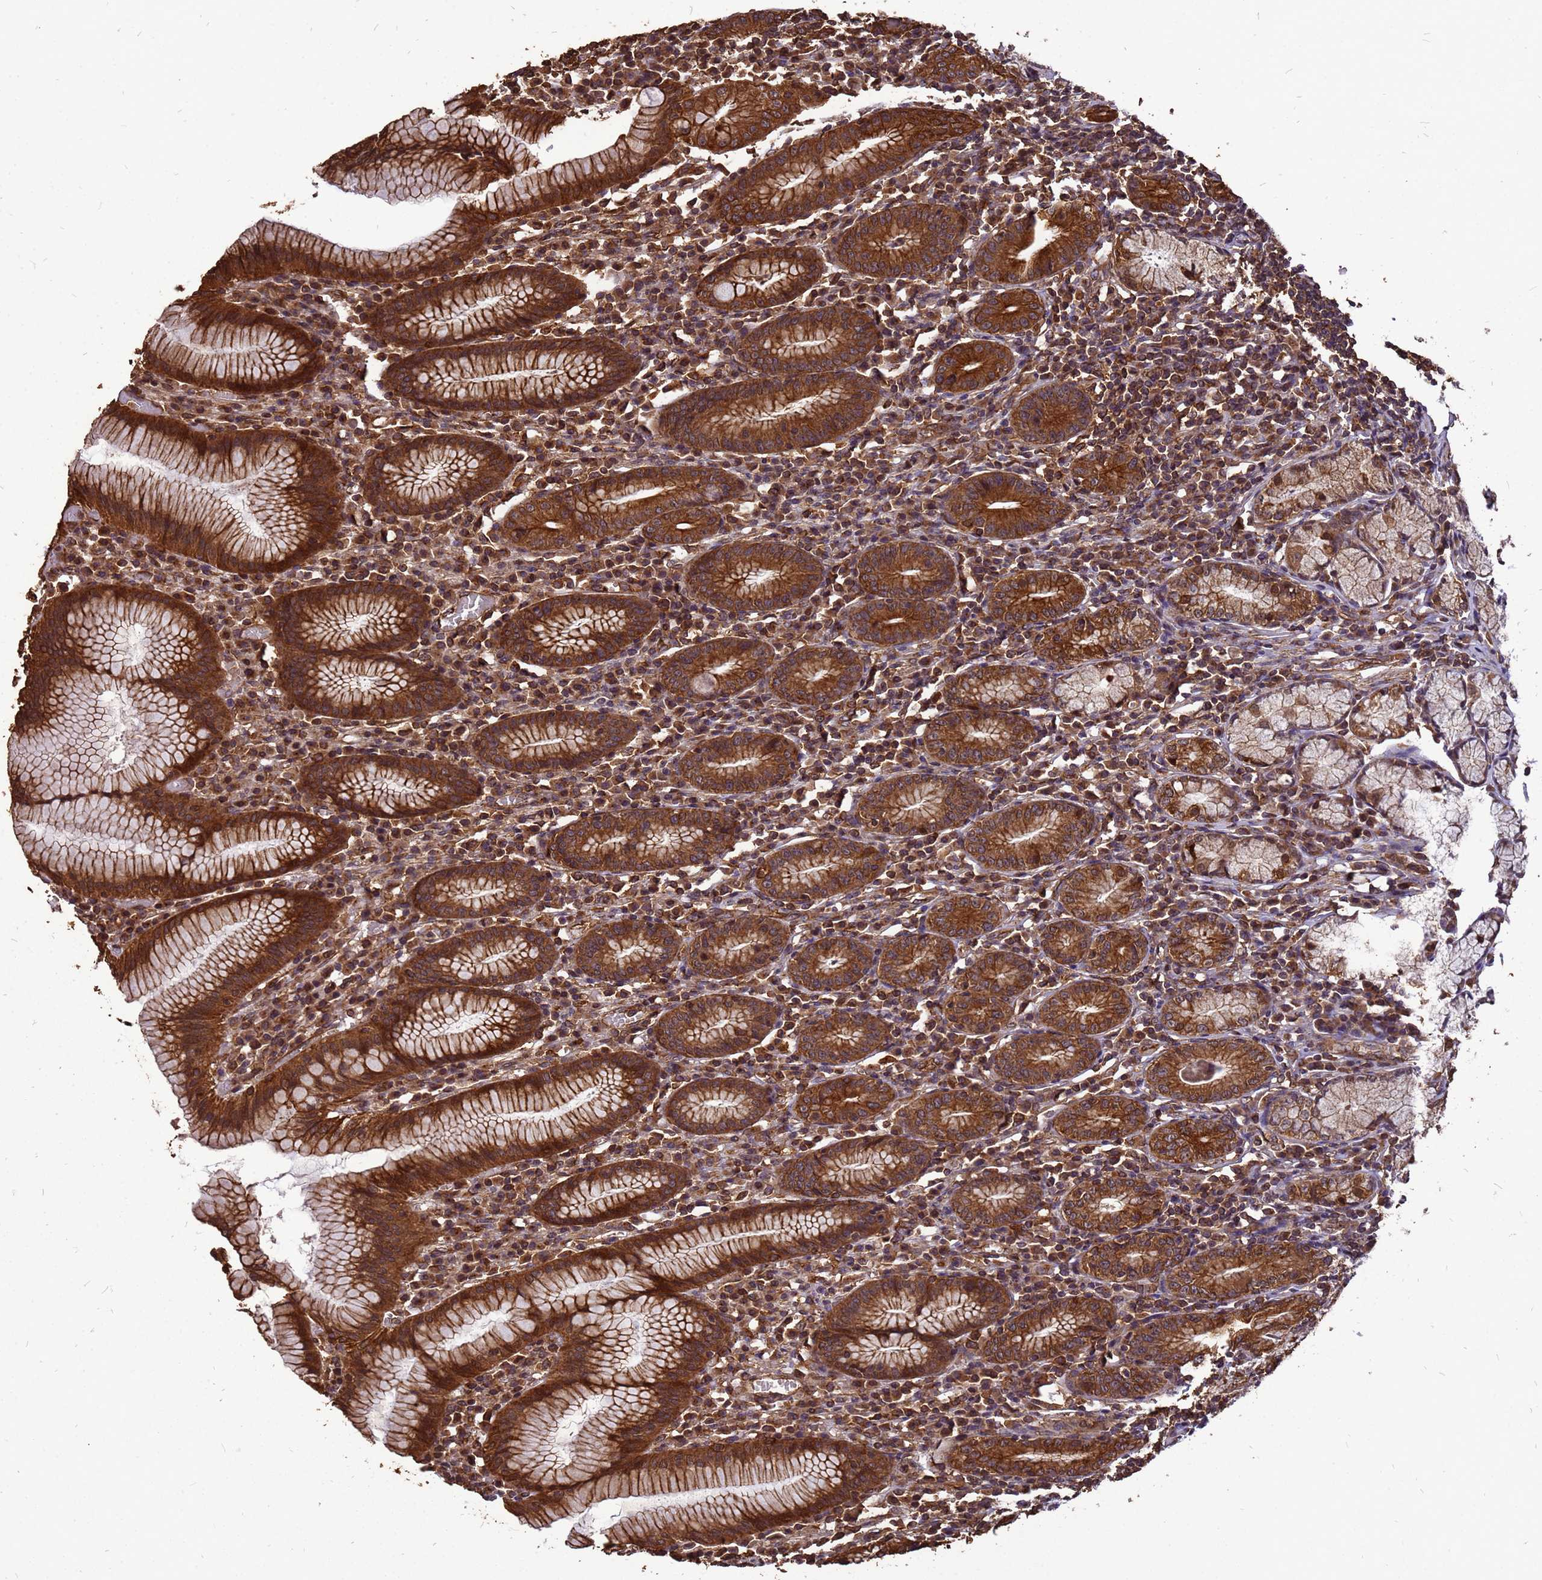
{"staining": {"intensity": "strong", "quantity": ">75%", "location": "cytoplasmic/membranous"}, "tissue": "stomach", "cell_type": "Glandular cells", "image_type": "normal", "snomed": [{"axis": "morphology", "description": "Normal tissue, NOS"}, {"axis": "topography", "description": "Stomach"}], "caption": "A high-resolution micrograph shows IHC staining of normal stomach, which exhibits strong cytoplasmic/membranous staining in about >75% of glandular cells. (DAB IHC with brightfield microscopy, high magnification).", "gene": "ZNF618", "patient": {"sex": "male", "age": 55}}